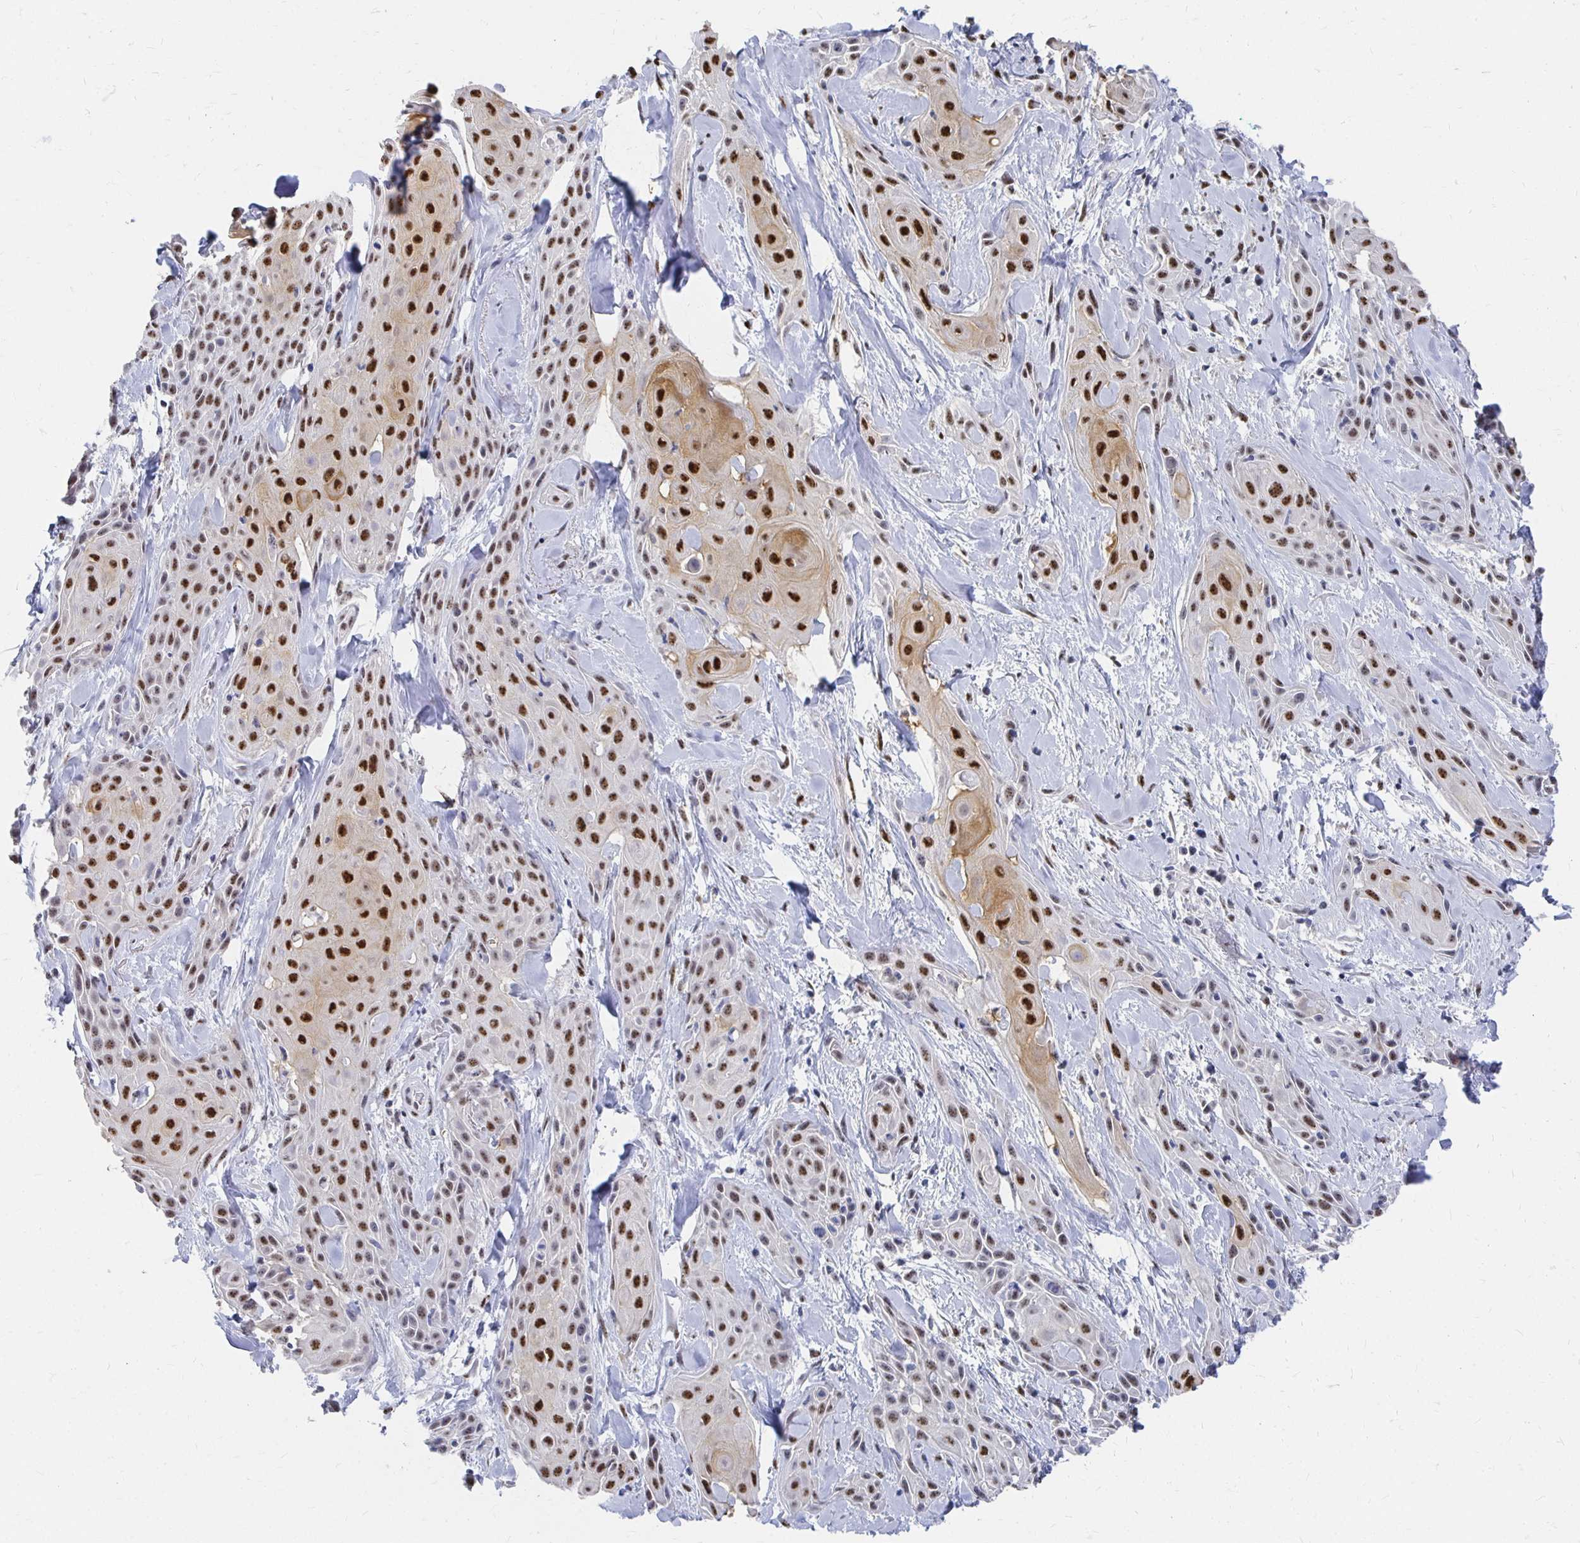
{"staining": {"intensity": "strong", "quantity": ">75%", "location": "nuclear"}, "tissue": "skin cancer", "cell_type": "Tumor cells", "image_type": "cancer", "snomed": [{"axis": "morphology", "description": "Squamous cell carcinoma, NOS"}, {"axis": "topography", "description": "Skin"}, {"axis": "topography", "description": "Anal"}], "caption": "Brown immunohistochemical staining in skin cancer reveals strong nuclear positivity in about >75% of tumor cells. The protein of interest is shown in brown color, while the nuclei are stained blue.", "gene": "CLIC3", "patient": {"sex": "male", "age": 64}}